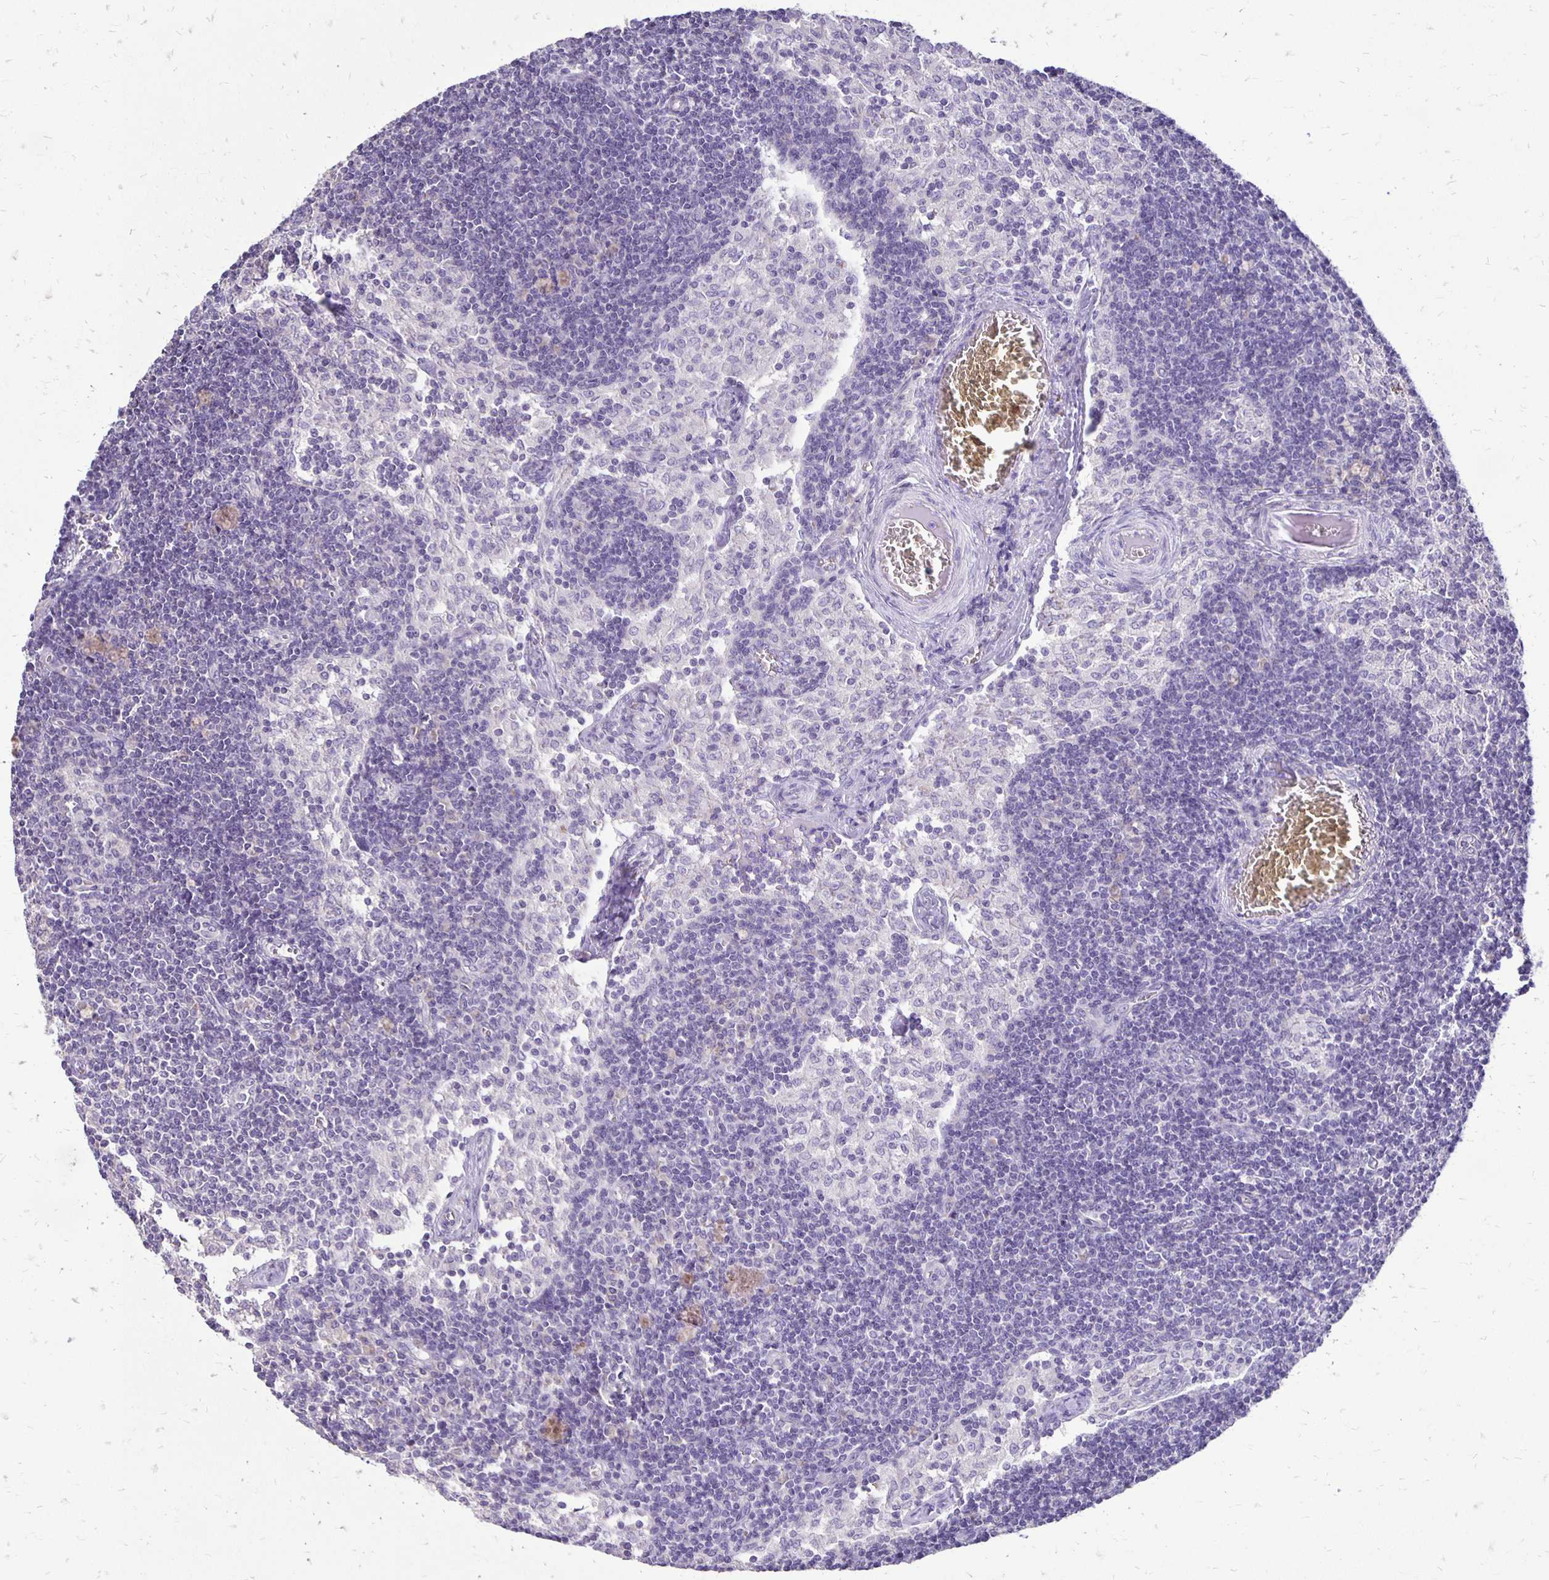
{"staining": {"intensity": "negative", "quantity": "none", "location": "none"}, "tissue": "lymph node", "cell_type": "Non-germinal center cells", "image_type": "normal", "snomed": [{"axis": "morphology", "description": "Normal tissue, NOS"}, {"axis": "topography", "description": "Lymph node"}], "caption": "Protein analysis of normal lymph node demonstrates no significant staining in non-germinal center cells.", "gene": "ANKRD45", "patient": {"sex": "female", "age": 31}}